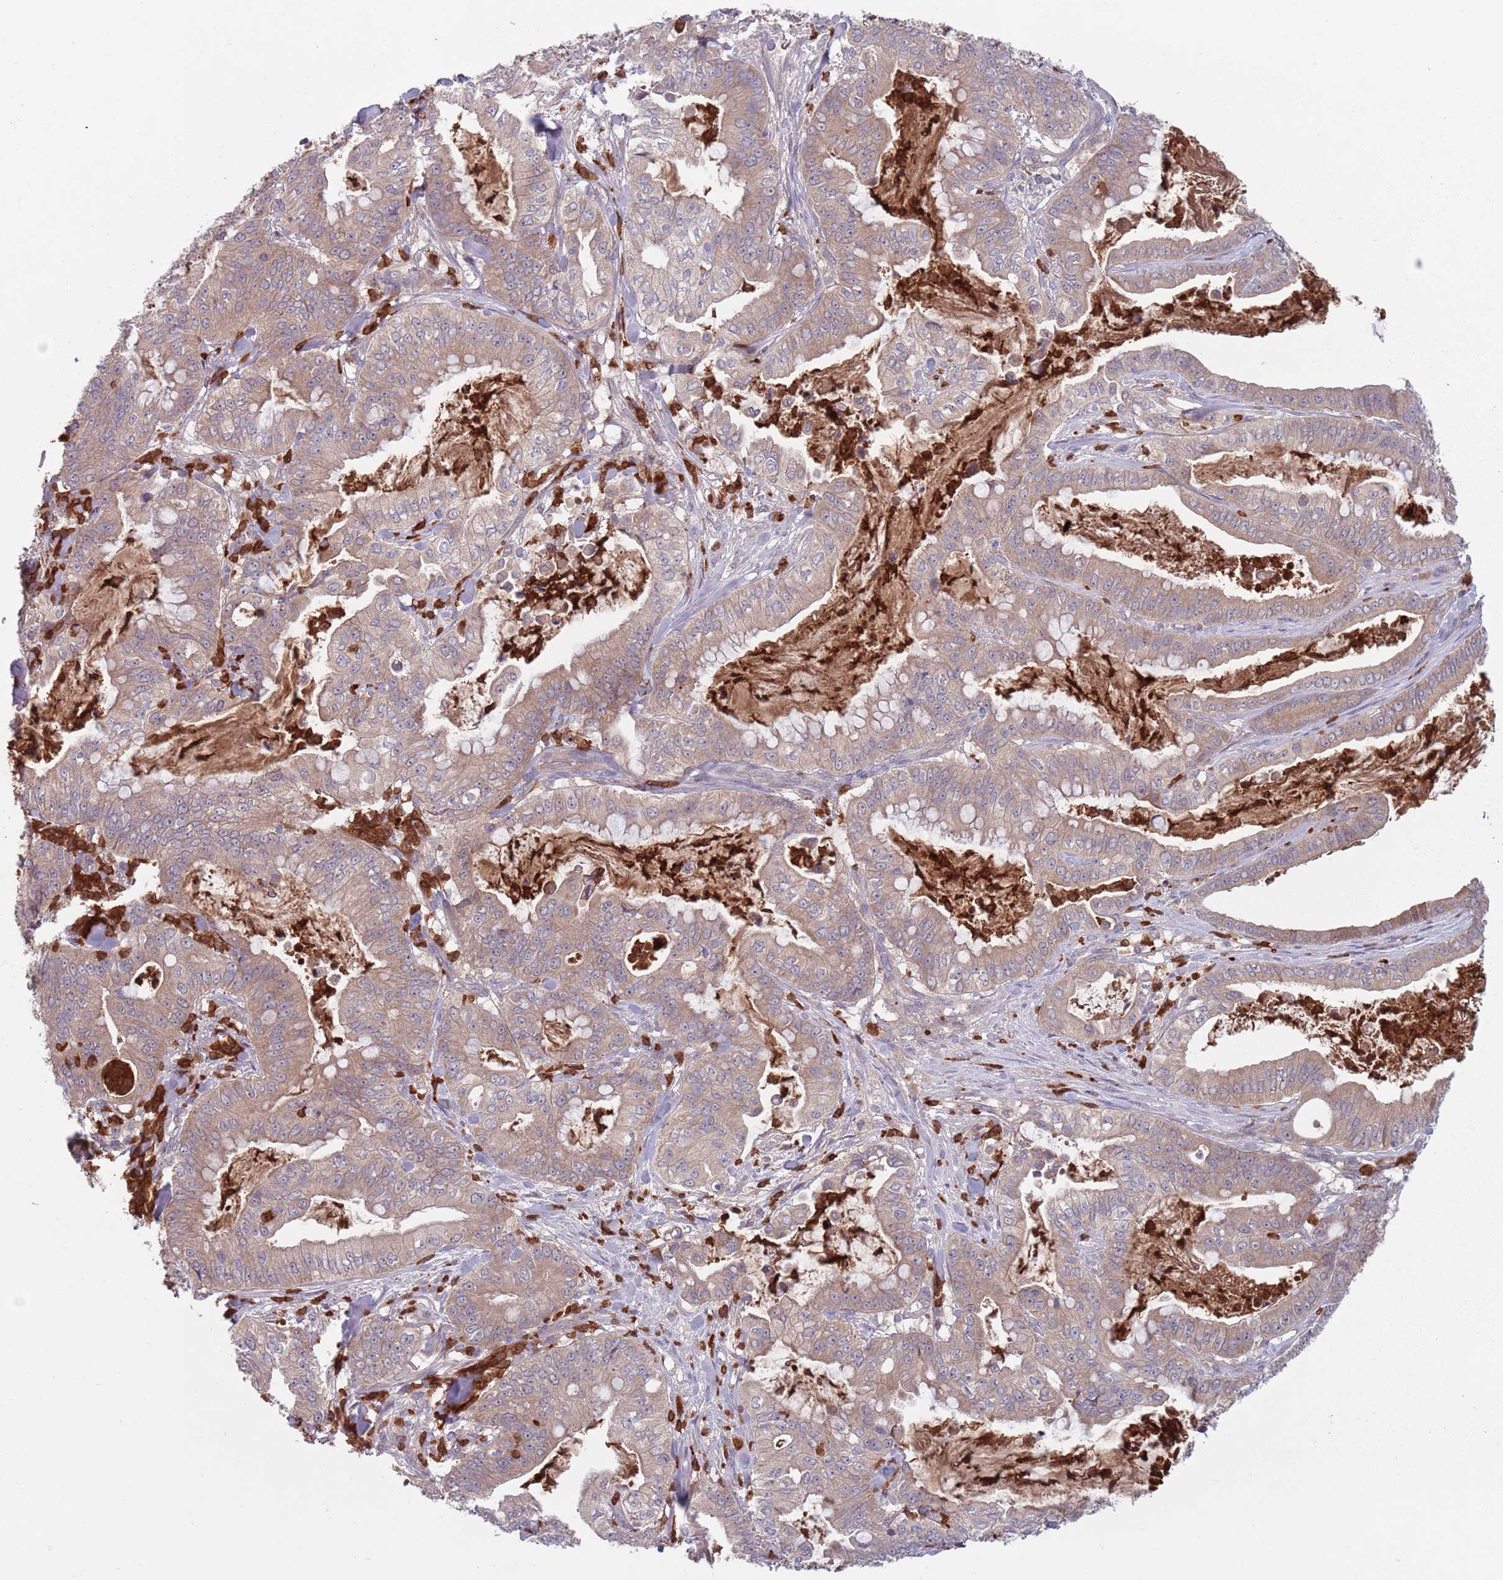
{"staining": {"intensity": "weak", "quantity": ">75%", "location": "cytoplasmic/membranous"}, "tissue": "pancreatic cancer", "cell_type": "Tumor cells", "image_type": "cancer", "snomed": [{"axis": "morphology", "description": "Adenocarcinoma, NOS"}, {"axis": "topography", "description": "Pancreas"}], "caption": "Brown immunohistochemical staining in pancreatic adenocarcinoma demonstrates weak cytoplasmic/membranous positivity in approximately >75% of tumor cells. (Brightfield microscopy of DAB IHC at high magnification).", "gene": "TYW1", "patient": {"sex": "male", "age": 71}}